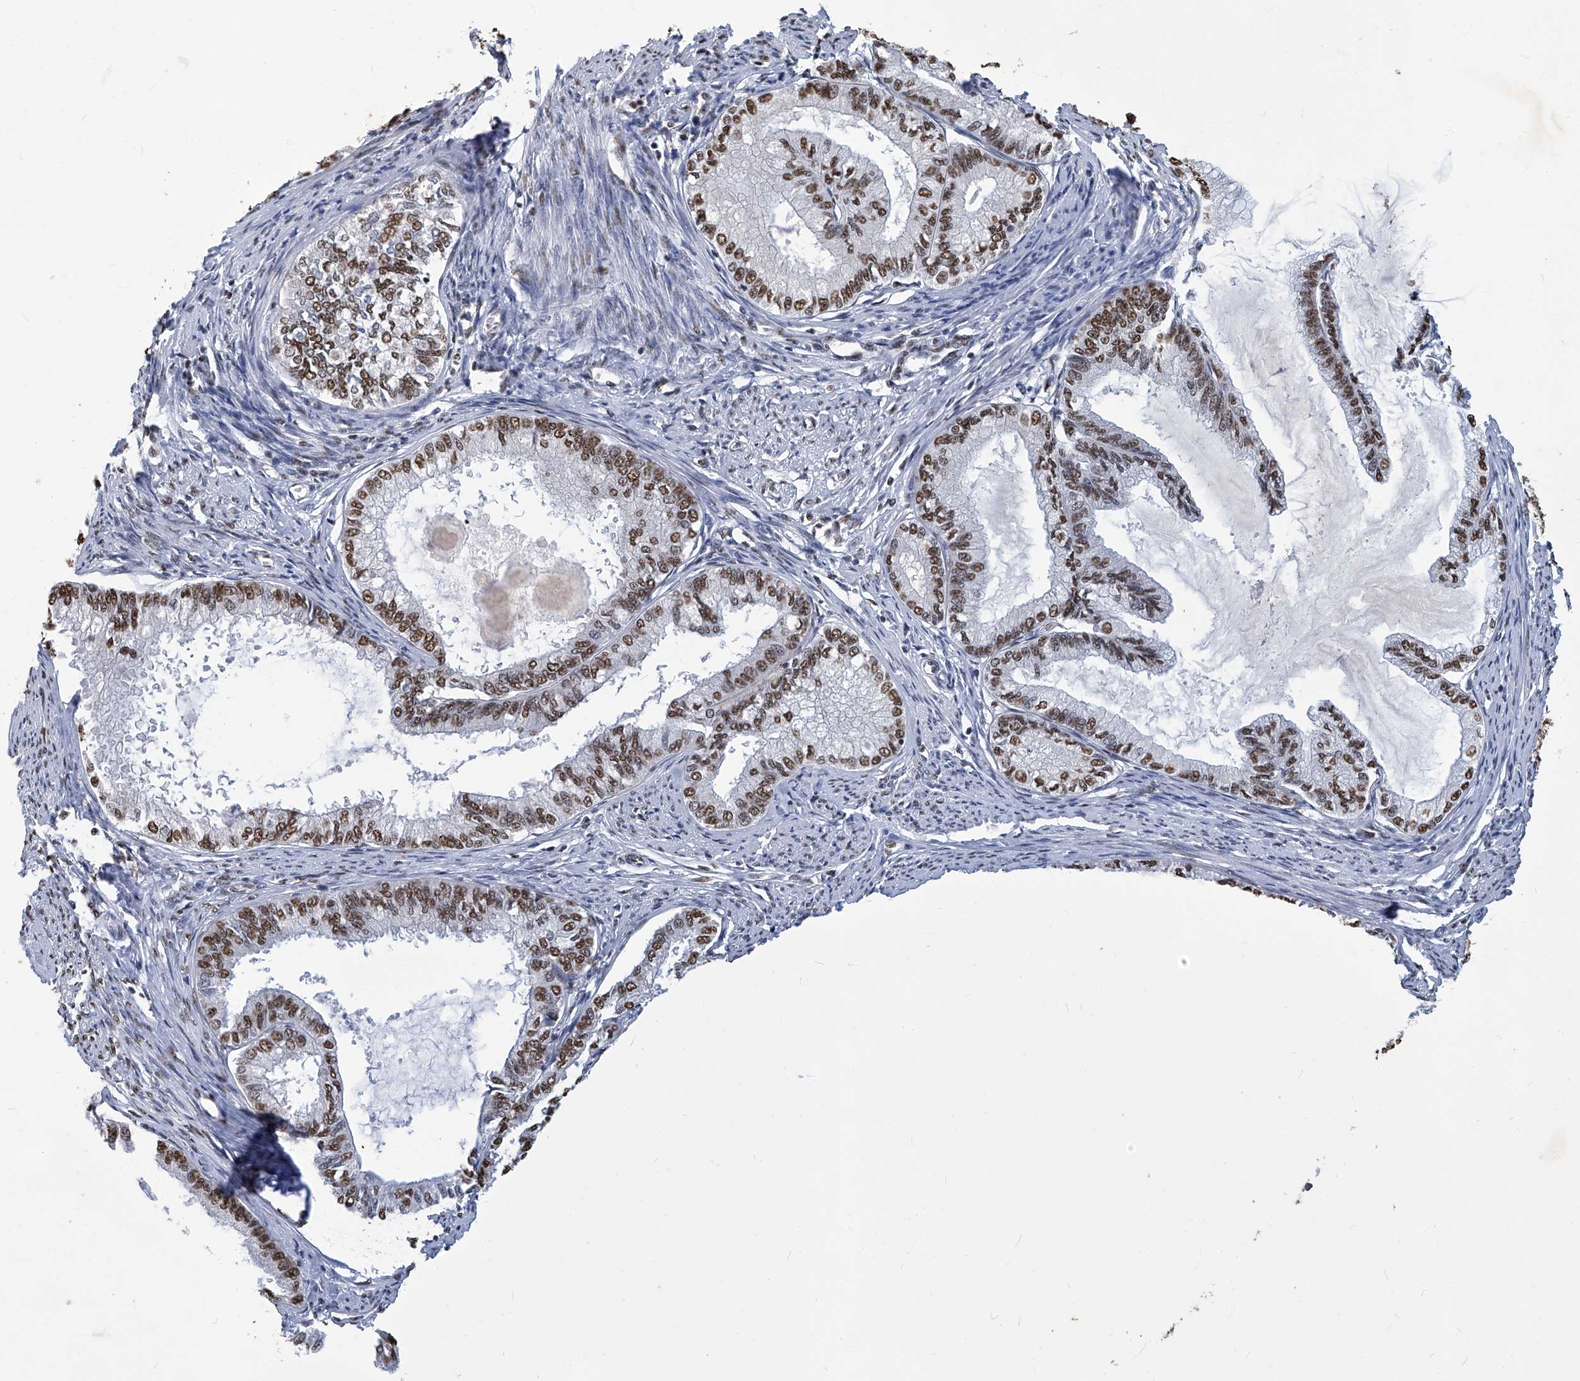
{"staining": {"intensity": "moderate", "quantity": ">75%", "location": "nuclear"}, "tissue": "endometrial cancer", "cell_type": "Tumor cells", "image_type": "cancer", "snomed": [{"axis": "morphology", "description": "Adenocarcinoma, NOS"}, {"axis": "topography", "description": "Endometrium"}], "caption": "Approximately >75% of tumor cells in endometrial adenocarcinoma demonstrate moderate nuclear protein expression as visualized by brown immunohistochemical staining.", "gene": "HBP1", "patient": {"sex": "female", "age": 86}}